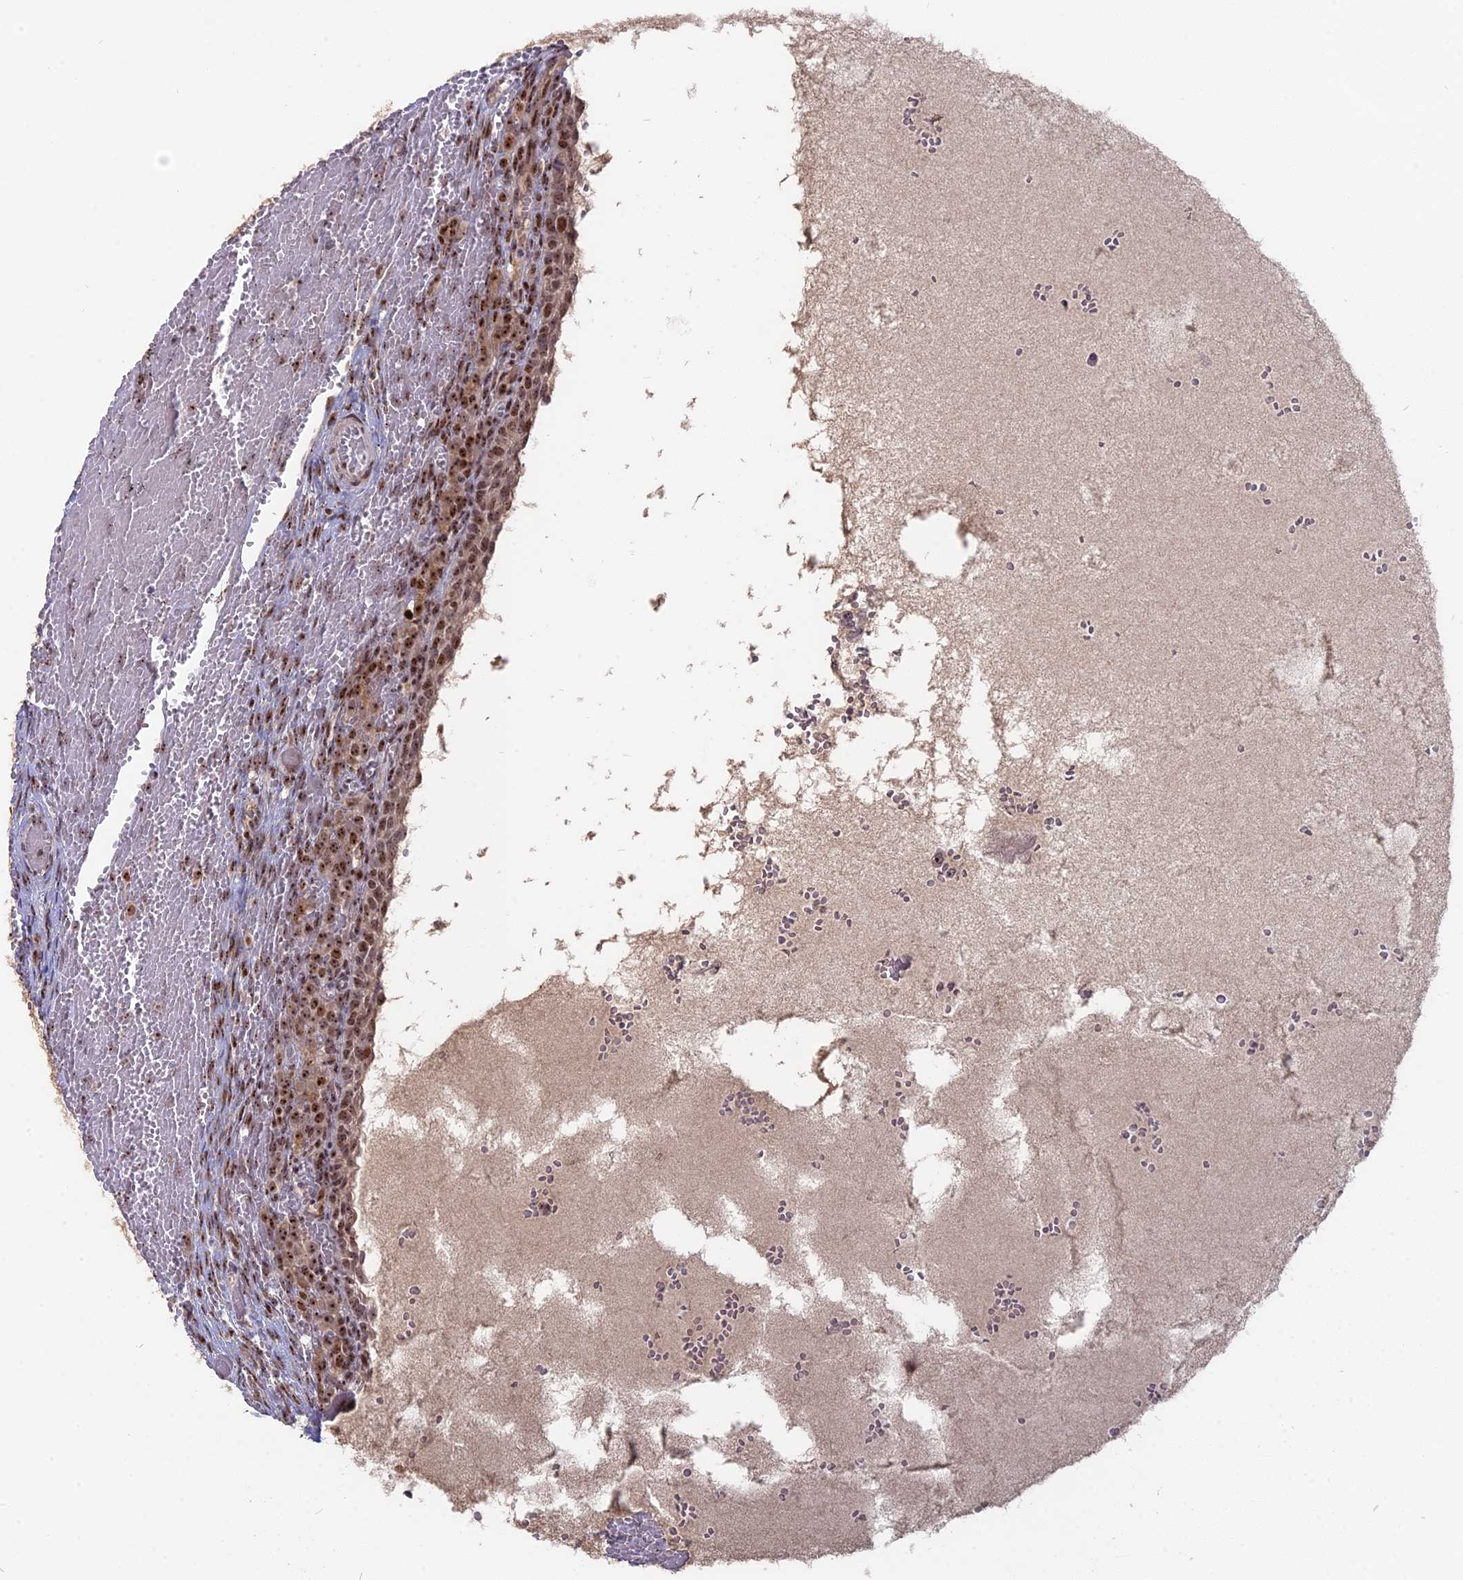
{"staining": {"intensity": "moderate", "quantity": "<25%", "location": "nuclear"}, "tissue": "ovary", "cell_type": "Ovarian stroma cells", "image_type": "normal", "snomed": [{"axis": "morphology", "description": "Adenocarcinoma, NOS"}, {"axis": "topography", "description": "Endometrium"}], "caption": "Unremarkable ovary was stained to show a protein in brown. There is low levels of moderate nuclear staining in approximately <25% of ovarian stroma cells.", "gene": "FAM131A", "patient": {"sex": "female", "age": 32}}